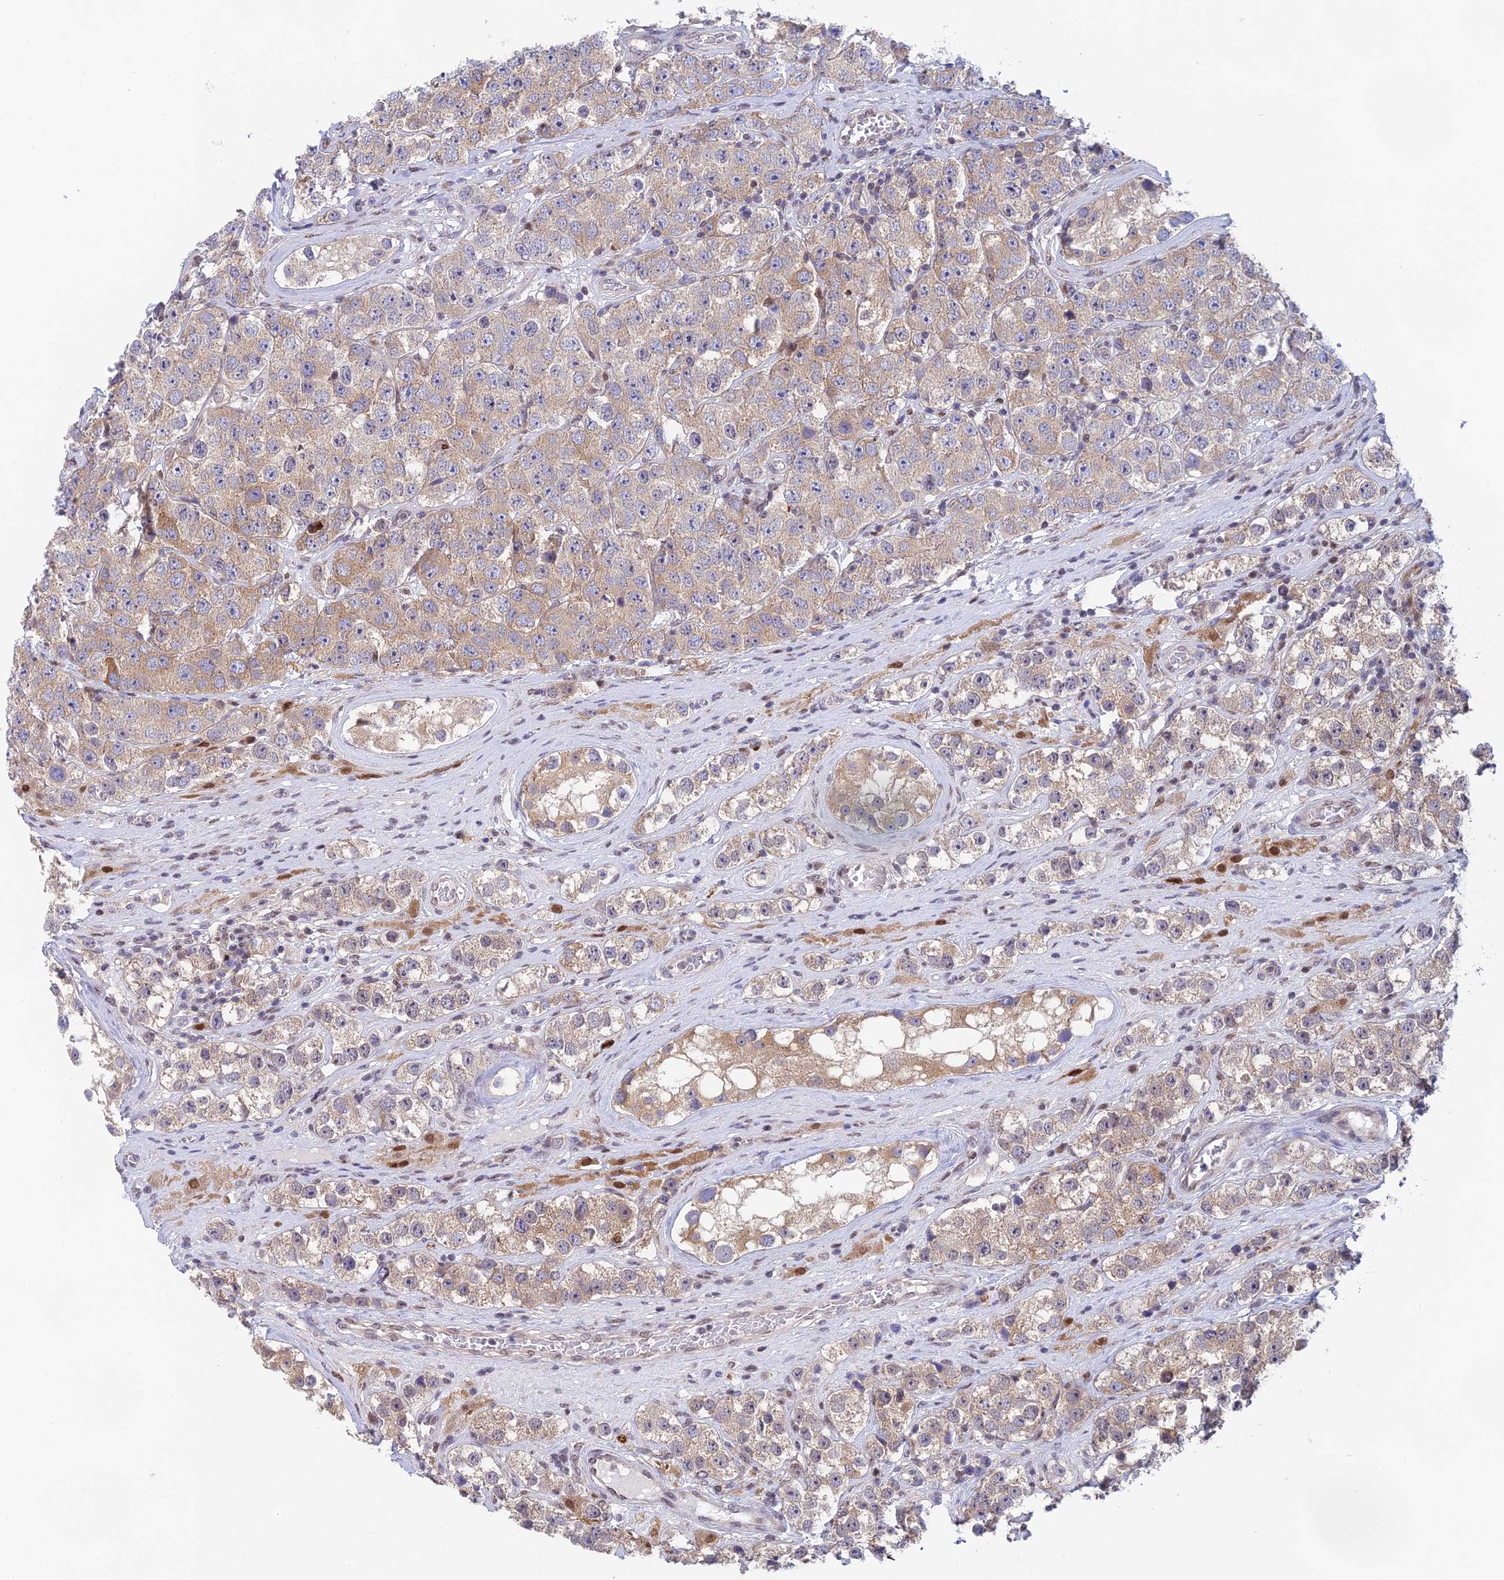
{"staining": {"intensity": "weak", "quantity": ">75%", "location": "cytoplasmic/membranous"}, "tissue": "testis cancer", "cell_type": "Tumor cells", "image_type": "cancer", "snomed": [{"axis": "morphology", "description": "Seminoma, NOS"}, {"axis": "topography", "description": "Testis"}], "caption": "Brown immunohistochemical staining in human testis cancer (seminoma) reveals weak cytoplasmic/membranous staining in about >75% of tumor cells.", "gene": "MRPL17", "patient": {"sex": "male", "age": 28}}